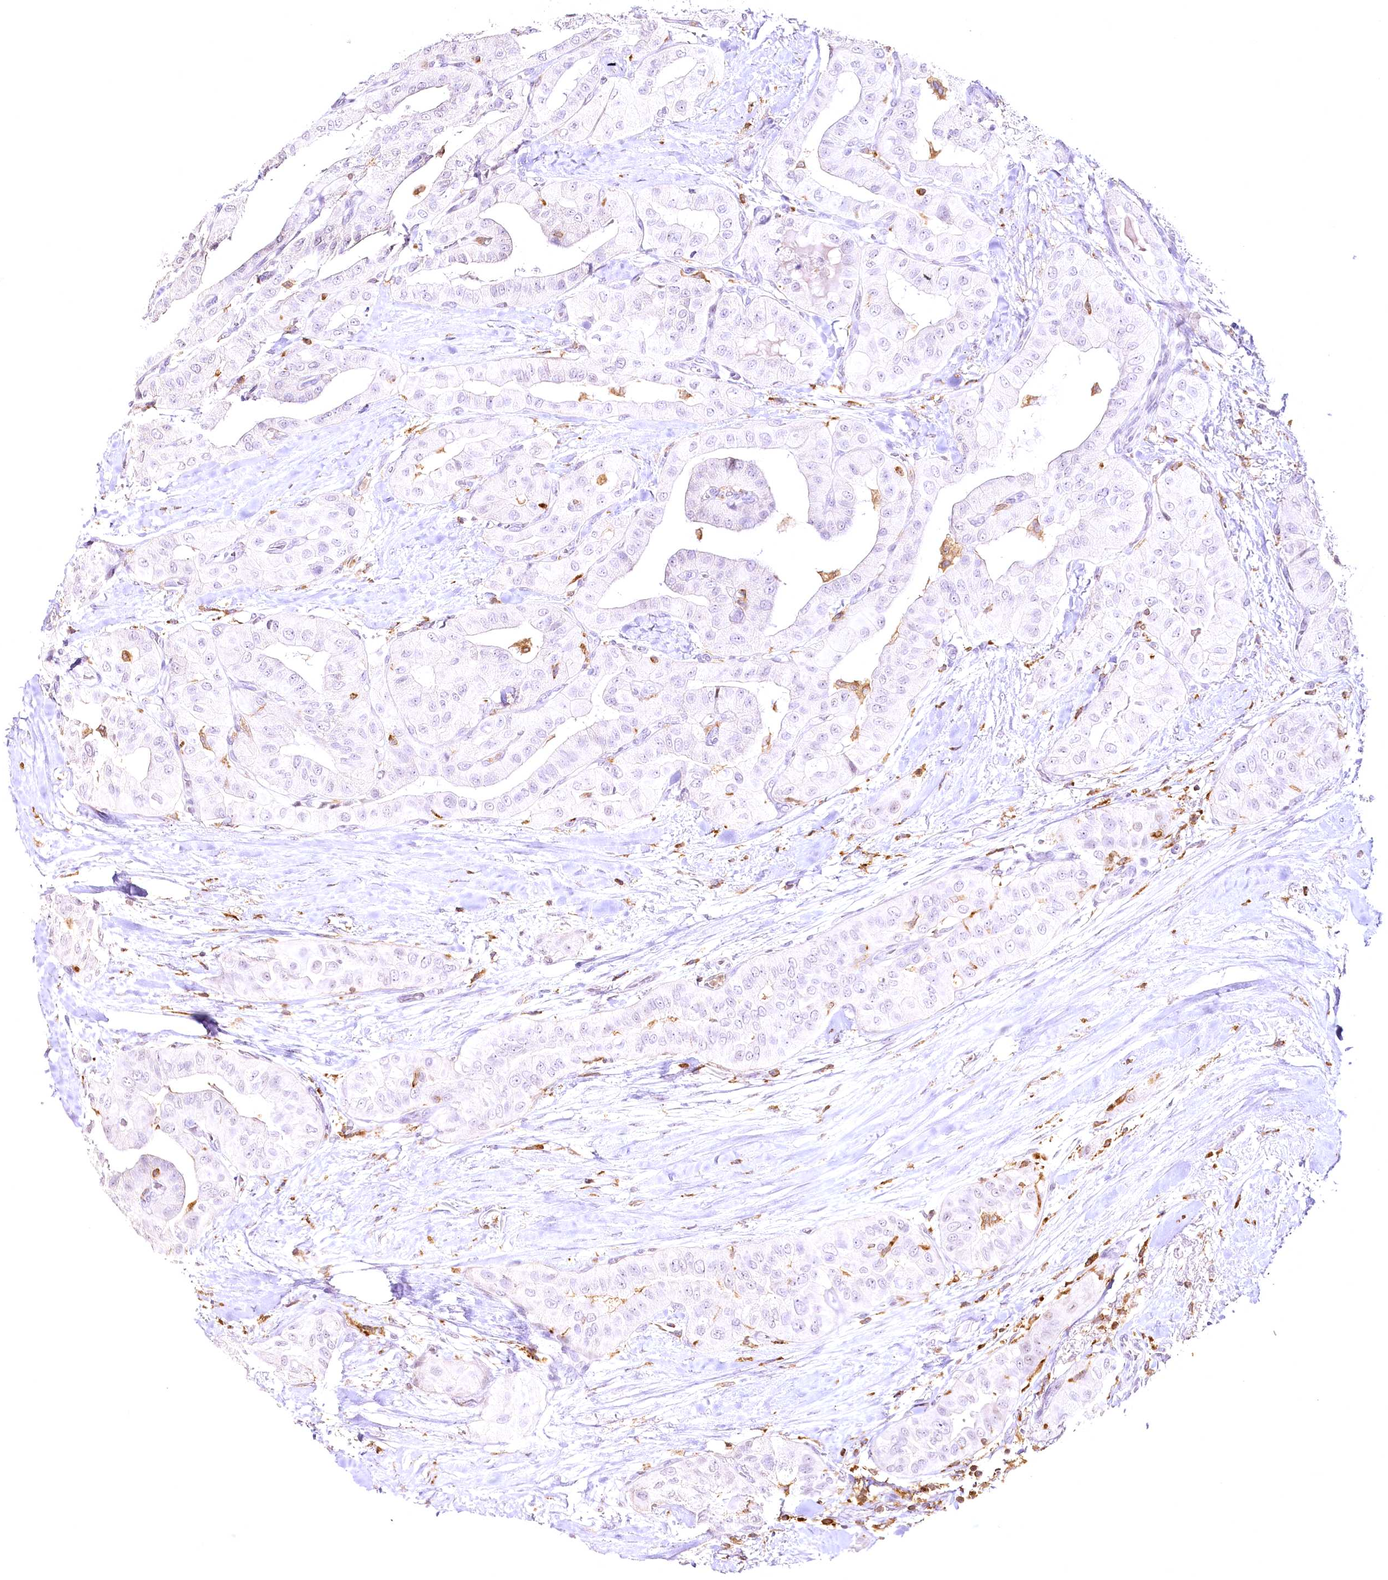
{"staining": {"intensity": "negative", "quantity": "none", "location": "none"}, "tissue": "thyroid cancer", "cell_type": "Tumor cells", "image_type": "cancer", "snomed": [{"axis": "morphology", "description": "Papillary adenocarcinoma, NOS"}, {"axis": "topography", "description": "Thyroid gland"}], "caption": "Thyroid cancer (papillary adenocarcinoma) was stained to show a protein in brown. There is no significant expression in tumor cells.", "gene": "DOCK2", "patient": {"sex": "female", "age": 59}}